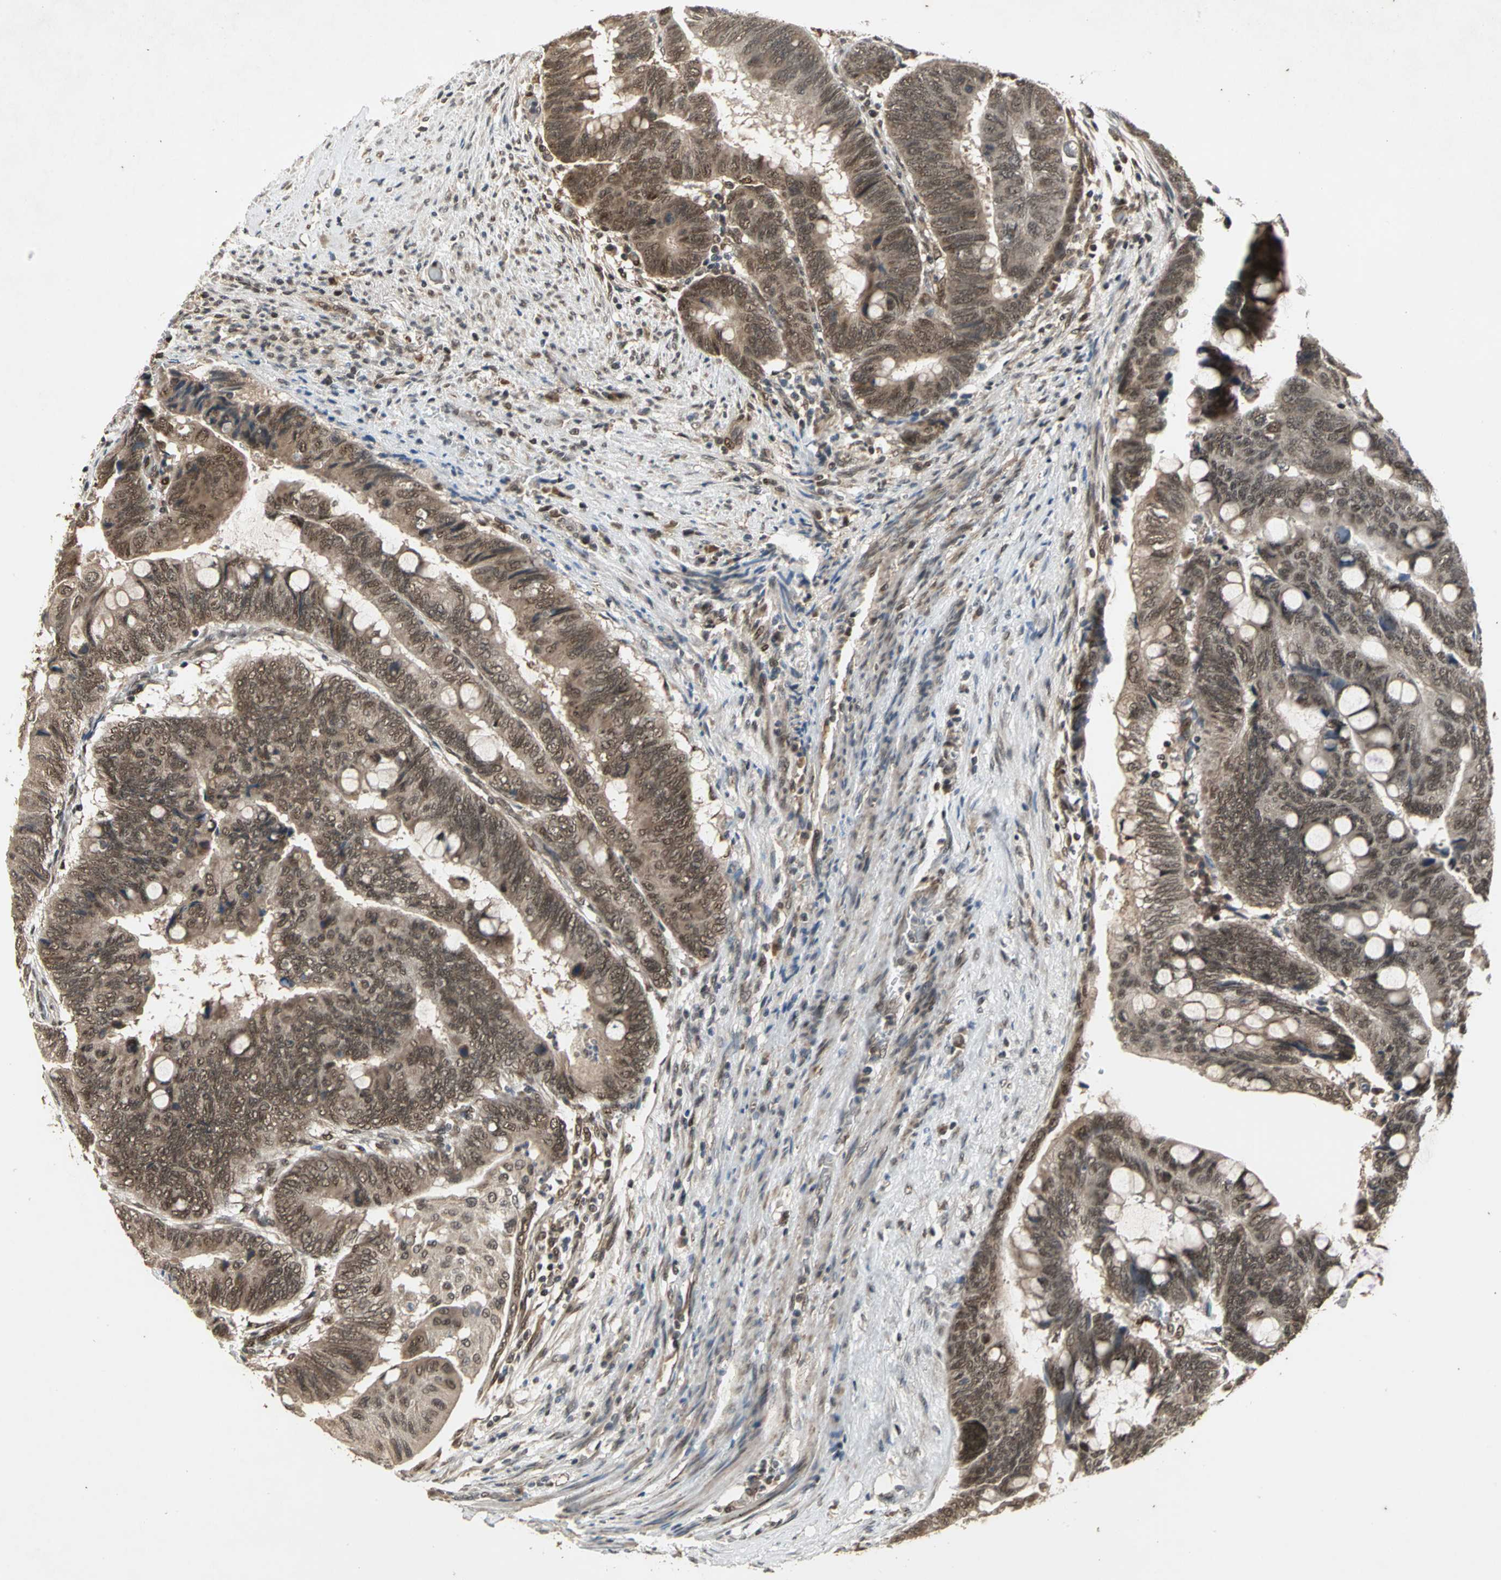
{"staining": {"intensity": "moderate", "quantity": "25%-75%", "location": "cytoplasmic/membranous"}, "tissue": "colorectal cancer", "cell_type": "Tumor cells", "image_type": "cancer", "snomed": [{"axis": "morphology", "description": "Normal tissue, NOS"}, {"axis": "morphology", "description": "Adenocarcinoma, NOS"}, {"axis": "topography", "description": "Rectum"}, {"axis": "topography", "description": "Peripheral nerve tissue"}], "caption": "An IHC micrograph of tumor tissue is shown. Protein staining in brown labels moderate cytoplasmic/membranous positivity in colorectal cancer (adenocarcinoma) within tumor cells. Nuclei are stained in blue.", "gene": "NOTCH3", "patient": {"sex": "male", "age": 92}}